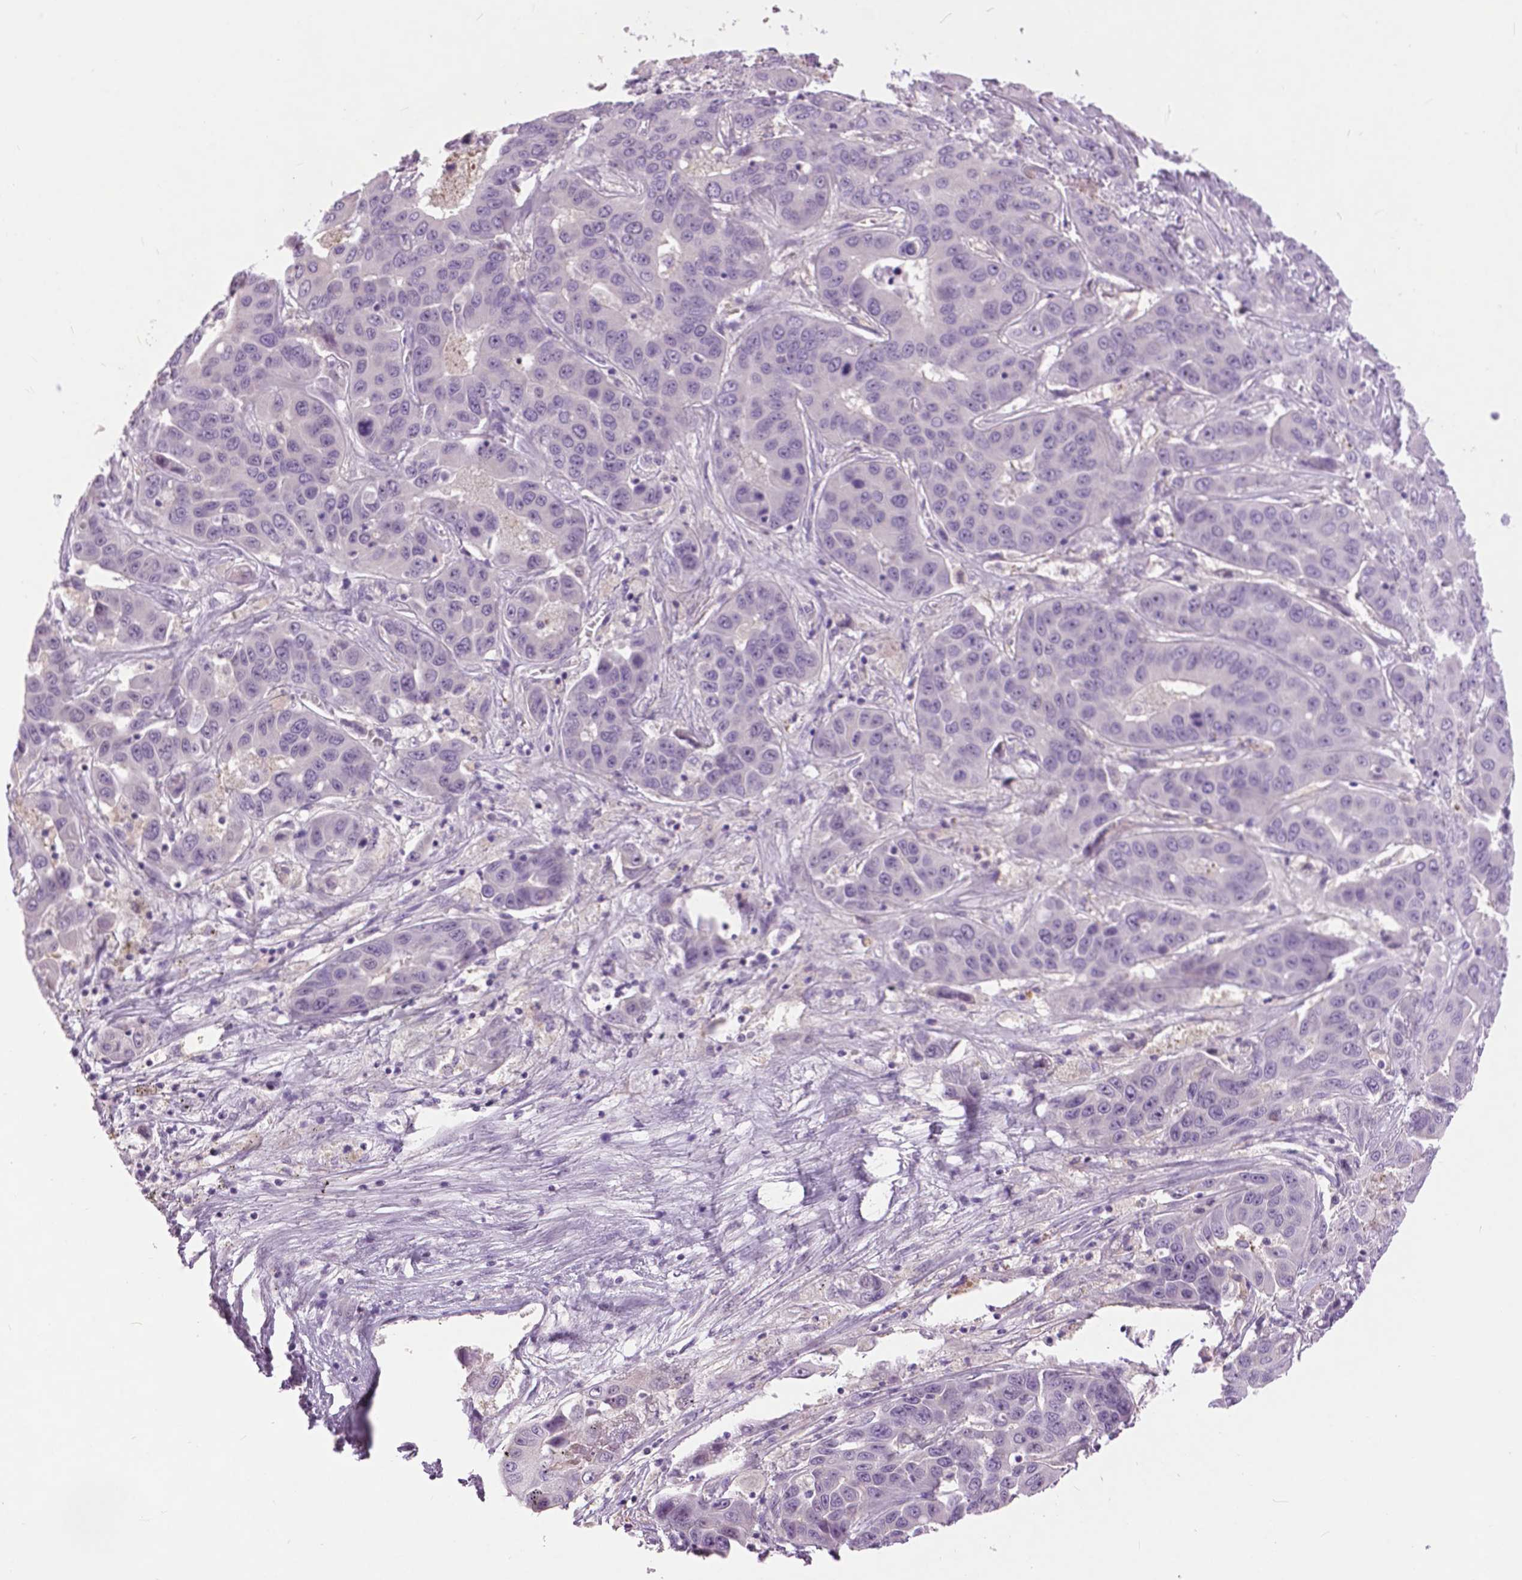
{"staining": {"intensity": "negative", "quantity": "none", "location": "none"}, "tissue": "liver cancer", "cell_type": "Tumor cells", "image_type": "cancer", "snomed": [{"axis": "morphology", "description": "Cholangiocarcinoma"}, {"axis": "topography", "description": "Liver"}], "caption": "An IHC image of liver cholangiocarcinoma is shown. There is no staining in tumor cells of liver cholangiocarcinoma.", "gene": "TP53TG5", "patient": {"sex": "female", "age": 52}}